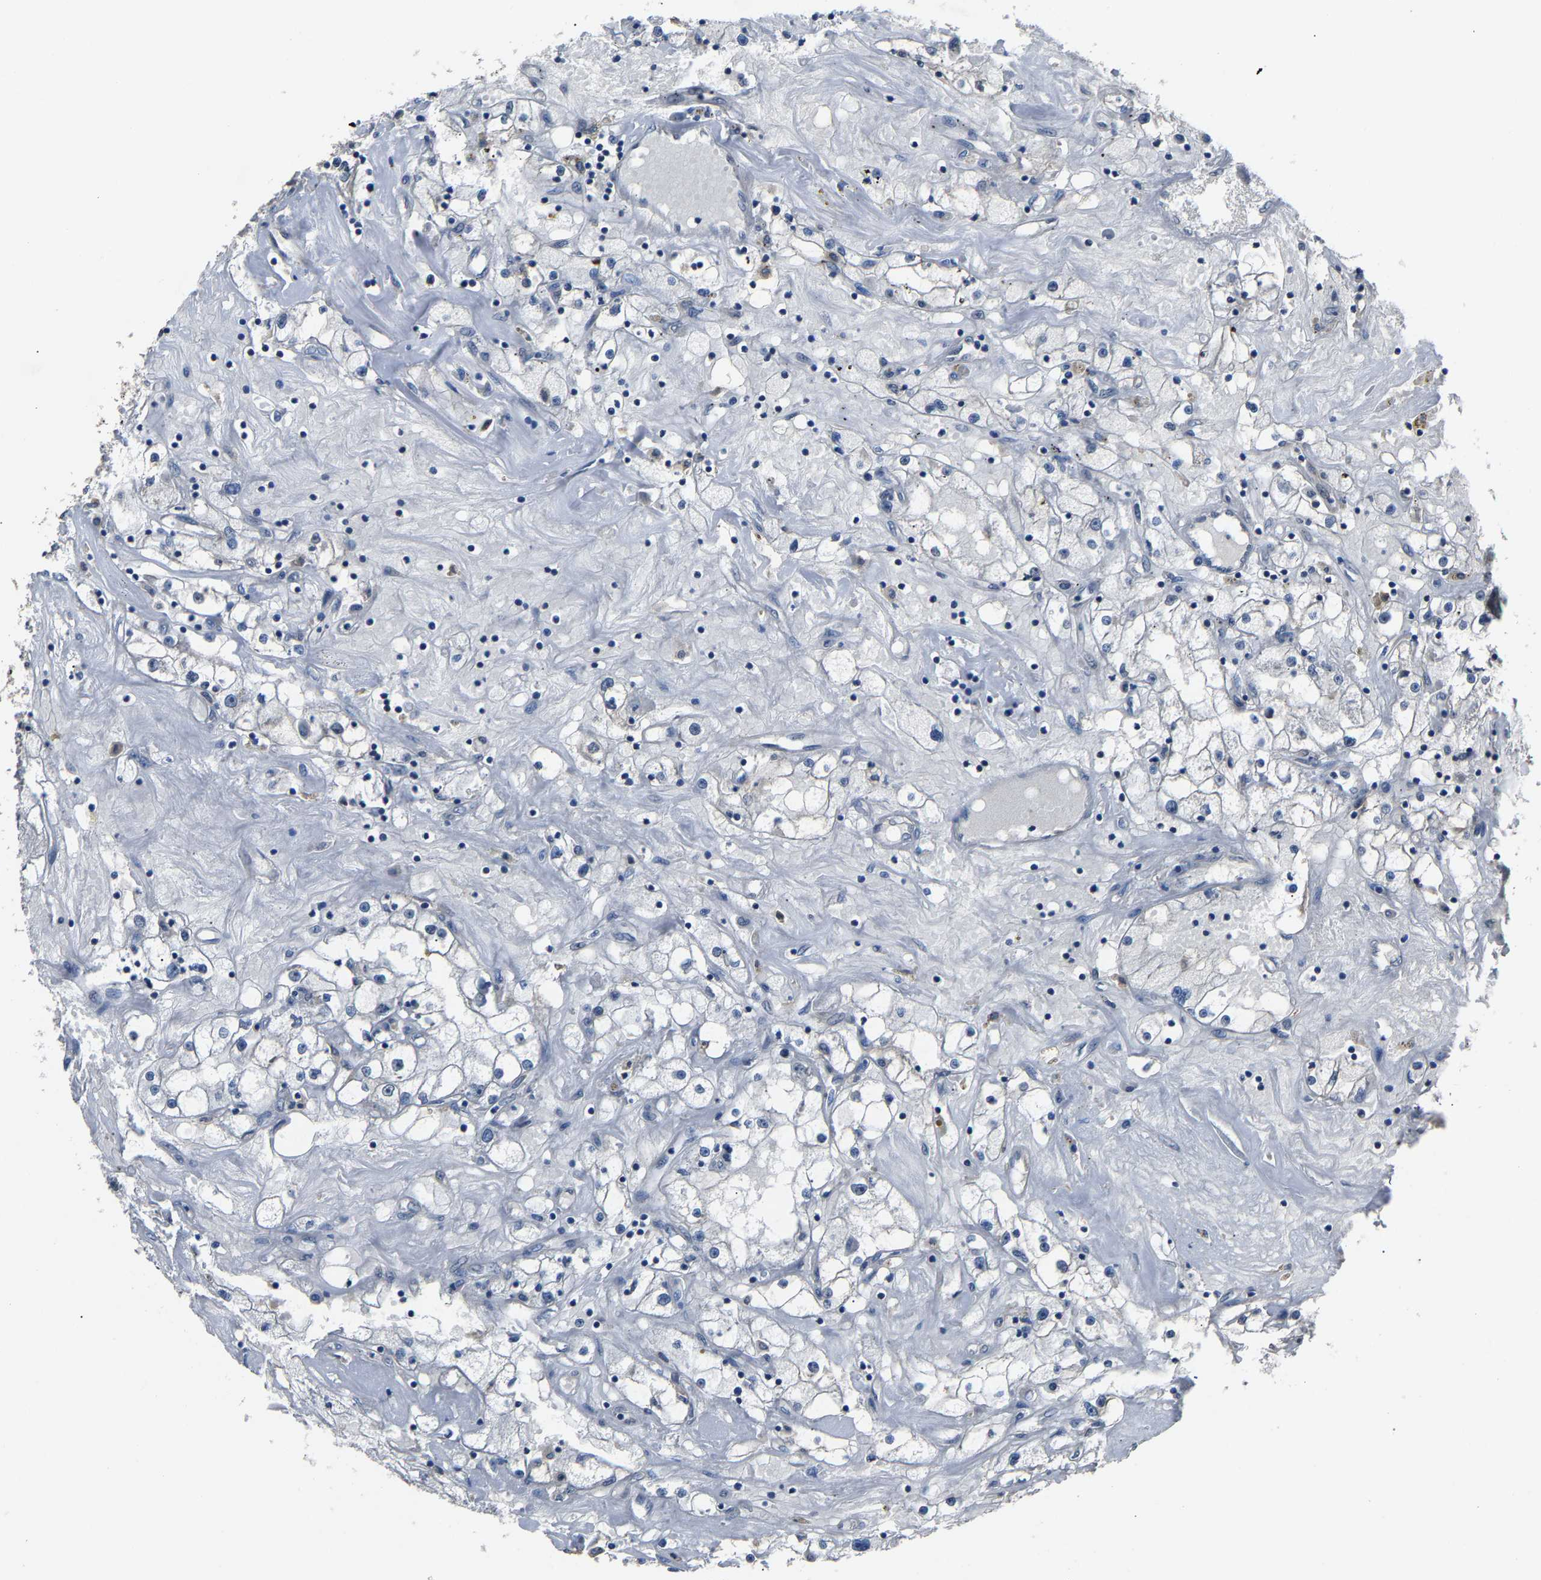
{"staining": {"intensity": "negative", "quantity": "none", "location": "none"}, "tissue": "renal cancer", "cell_type": "Tumor cells", "image_type": "cancer", "snomed": [{"axis": "morphology", "description": "Adenocarcinoma, NOS"}, {"axis": "topography", "description": "Kidney"}], "caption": "High power microscopy photomicrograph of an immunohistochemistry (IHC) photomicrograph of renal adenocarcinoma, revealing no significant staining in tumor cells.", "gene": "ABCC9", "patient": {"sex": "male", "age": 56}}